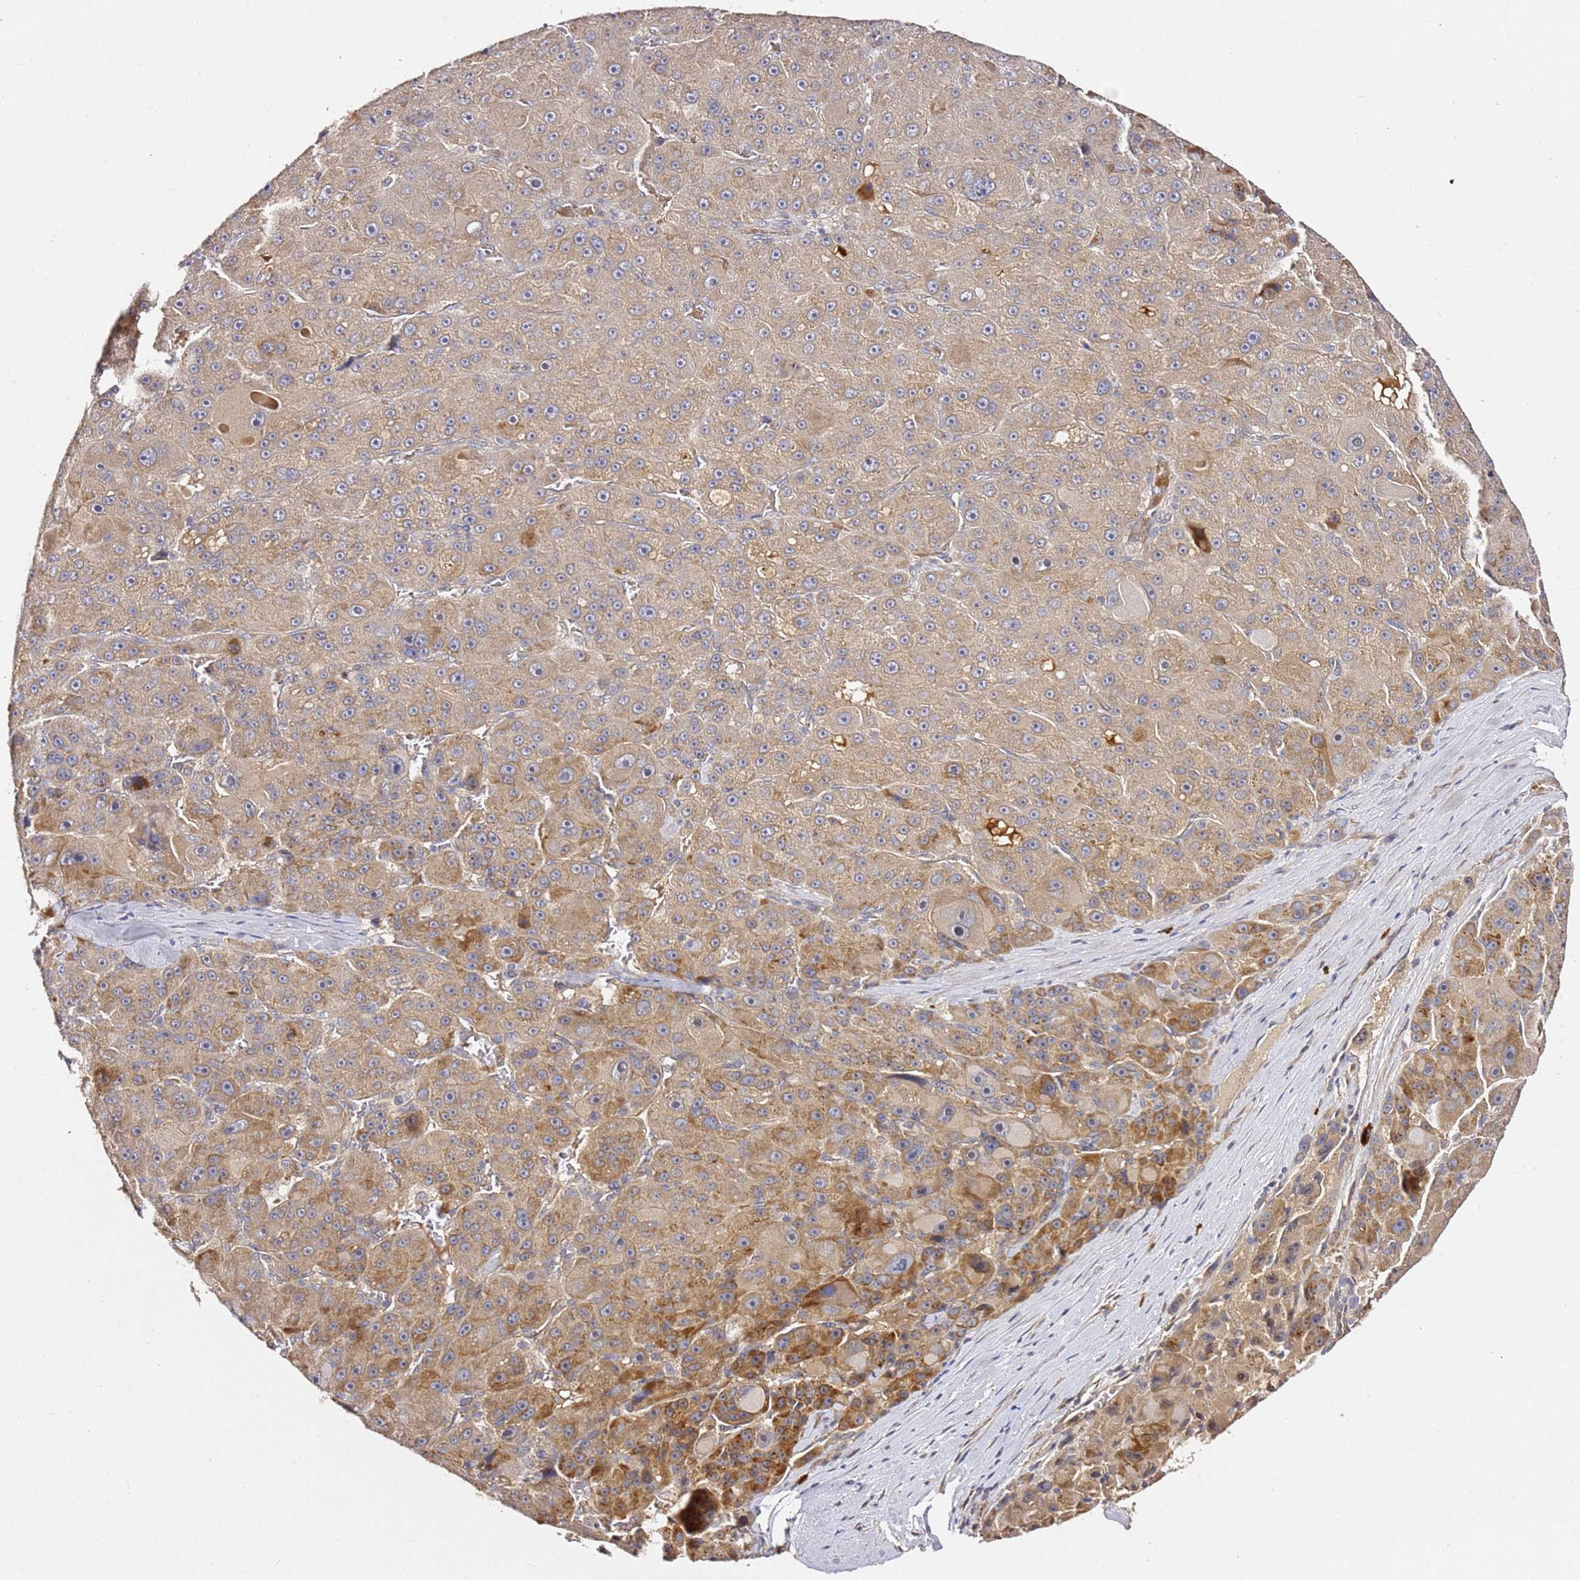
{"staining": {"intensity": "moderate", "quantity": "25%-75%", "location": "cytoplasmic/membranous"}, "tissue": "liver cancer", "cell_type": "Tumor cells", "image_type": "cancer", "snomed": [{"axis": "morphology", "description": "Carcinoma, Hepatocellular, NOS"}, {"axis": "topography", "description": "Liver"}], "caption": "A brown stain shows moderate cytoplasmic/membranous positivity of a protein in human liver hepatocellular carcinoma tumor cells.", "gene": "OSBPL2", "patient": {"sex": "male", "age": 76}}